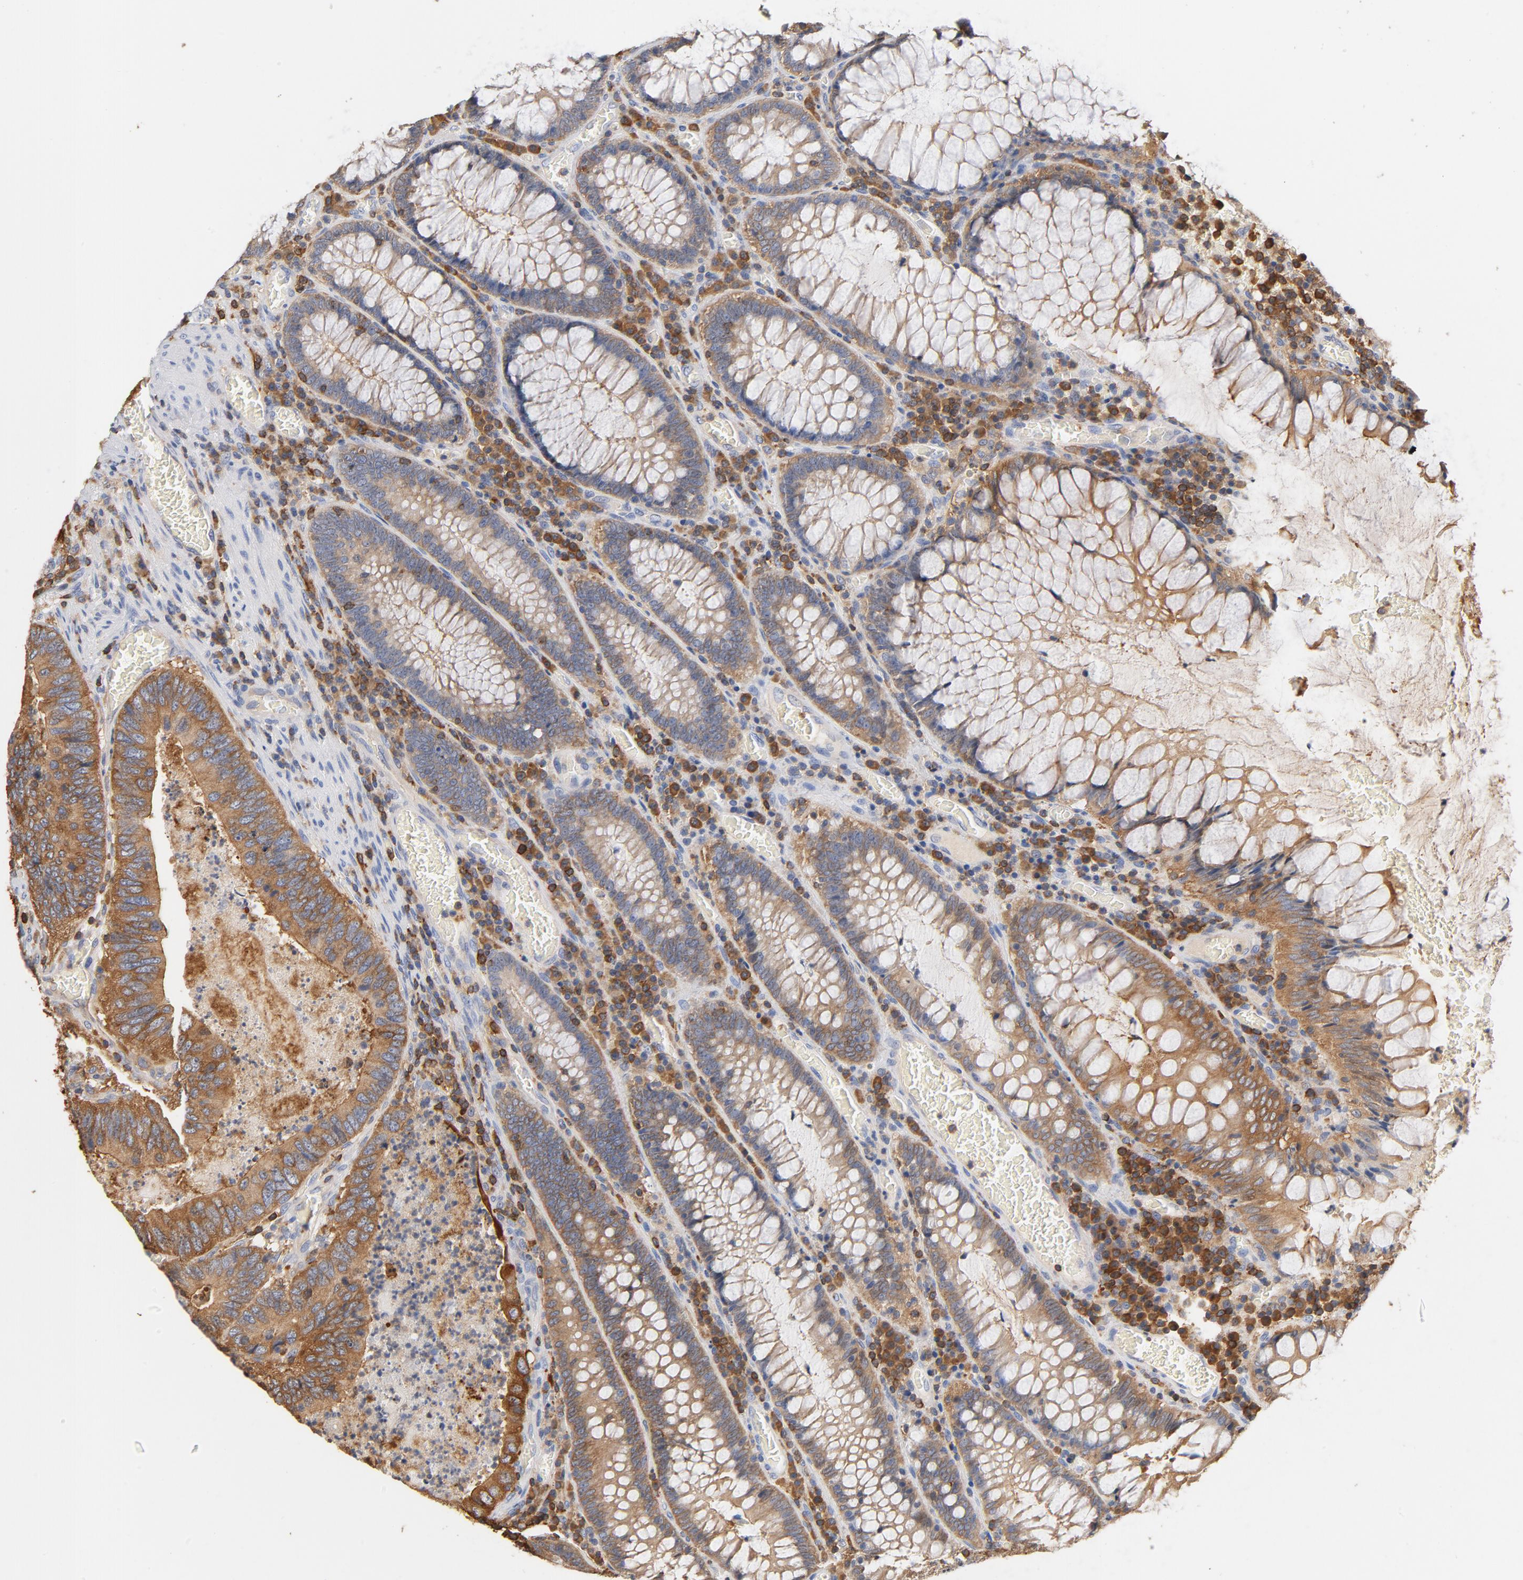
{"staining": {"intensity": "moderate", "quantity": ">75%", "location": "cytoplasmic/membranous"}, "tissue": "colorectal cancer", "cell_type": "Tumor cells", "image_type": "cancer", "snomed": [{"axis": "morphology", "description": "Adenocarcinoma, NOS"}, {"axis": "topography", "description": "Colon"}], "caption": "Protein analysis of colorectal cancer (adenocarcinoma) tissue shows moderate cytoplasmic/membranous expression in about >75% of tumor cells. The protein is shown in brown color, while the nuclei are stained blue.", "gene": "EZR", "patient": {"sex": "male", "age": 72}}